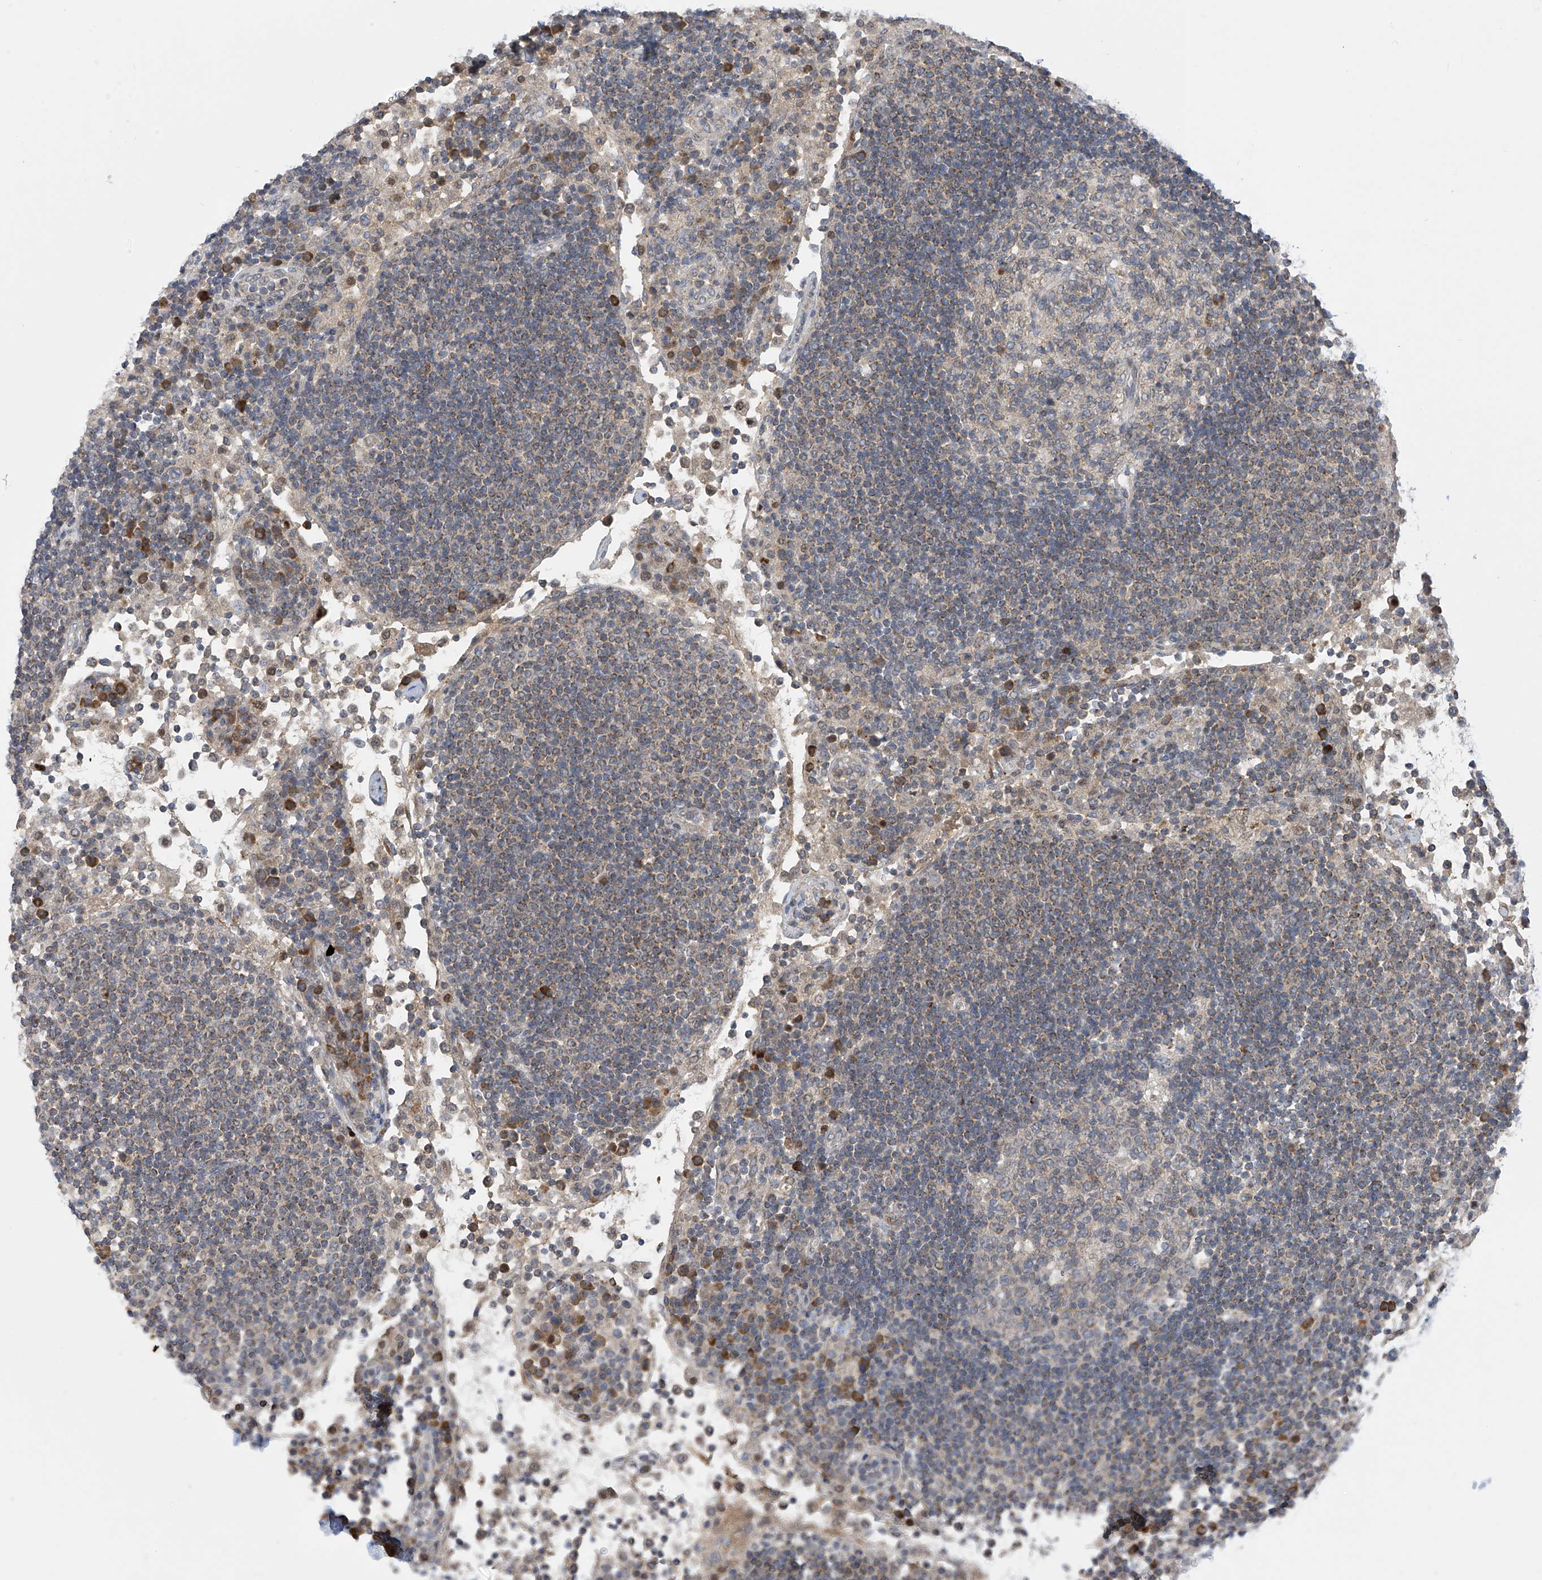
{"staining": {"intensity": "negative", "quantity": "none", "location": "none"}, "tissue": "lymph node", "cell_type": "Germinal center cells", "image_type": "normal", "snomed": [{"axis": "morphology", "description": "Normal tissue, NOS"}, {"axis": "topography", "description": "Lymph node"}], "caption": "Lymph node was stained to show a protein in brown. There is no significant staining in germinal center cells.", "gene": "SLCO4A1", "patient": {"sex": "female", "age": 53}}